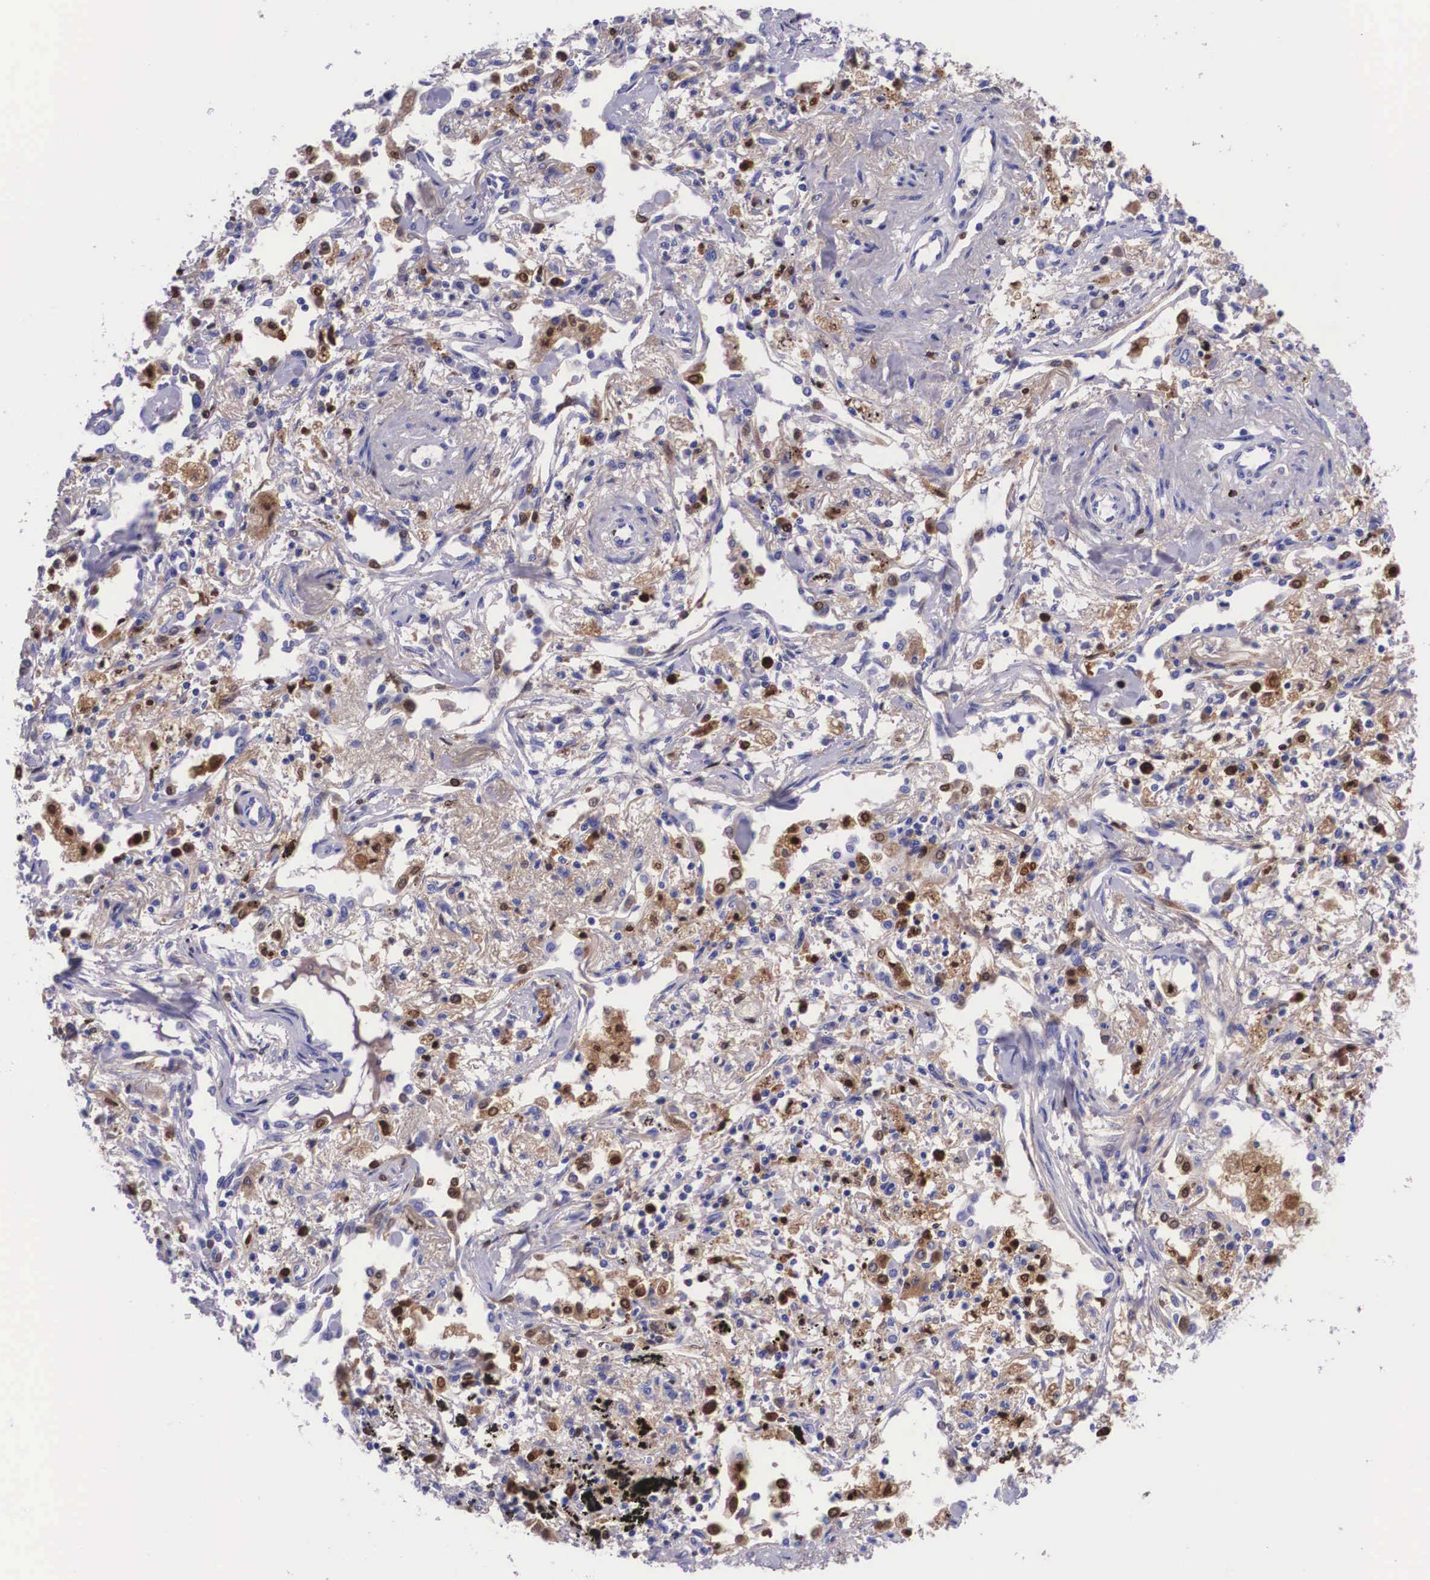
{"staining": {"intensity": "negative", "quantity": "none", "location": "none"}, "tissue": "lung cancer", "cell_type": "Tumor cells", "image_type": "cancer", "snomed": [{"axis": "morphology", "description": "Adenocarcinoma, NOS"}, {"axis": "topography", "description": "Lung"}], "caption": "Image shows no protein expression in tumor cells of lung cancer tissue.", "gene": "PLG", "patient": {"sex": "male", "age": 60}}